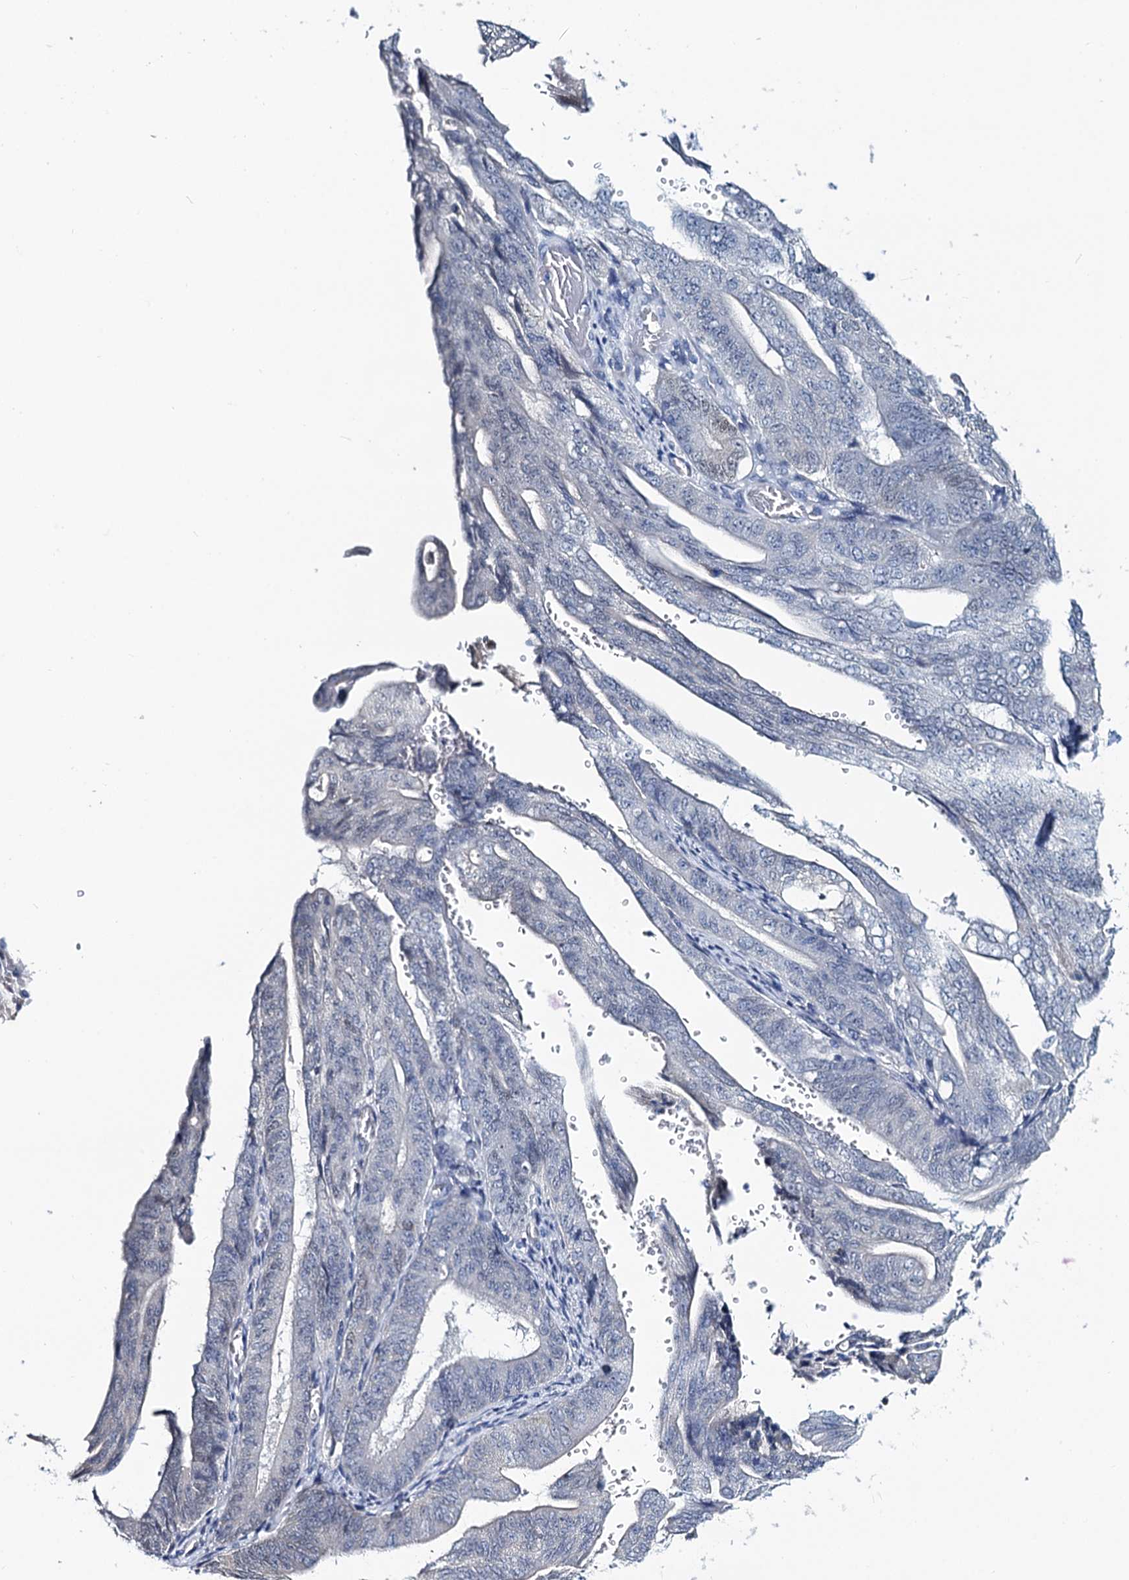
{"staining": {"intensity": "negative", "quantity": "none", "location": "none"}, "tissue": "stomach cancer", "cell_type": "Tumor cells", "image_type": "cancer", "snomed": [{"axis": "morphology", "description": "Adenocarcinoma, NOS"}, {"axis": "topography", "description": "Stomach"}], "caption": "Tumor cells show no significant protein positivity in stomach cancer (adenocarcinoma).", "gene": "TOX3", "patient": {"sex": "female", "age": 73}}